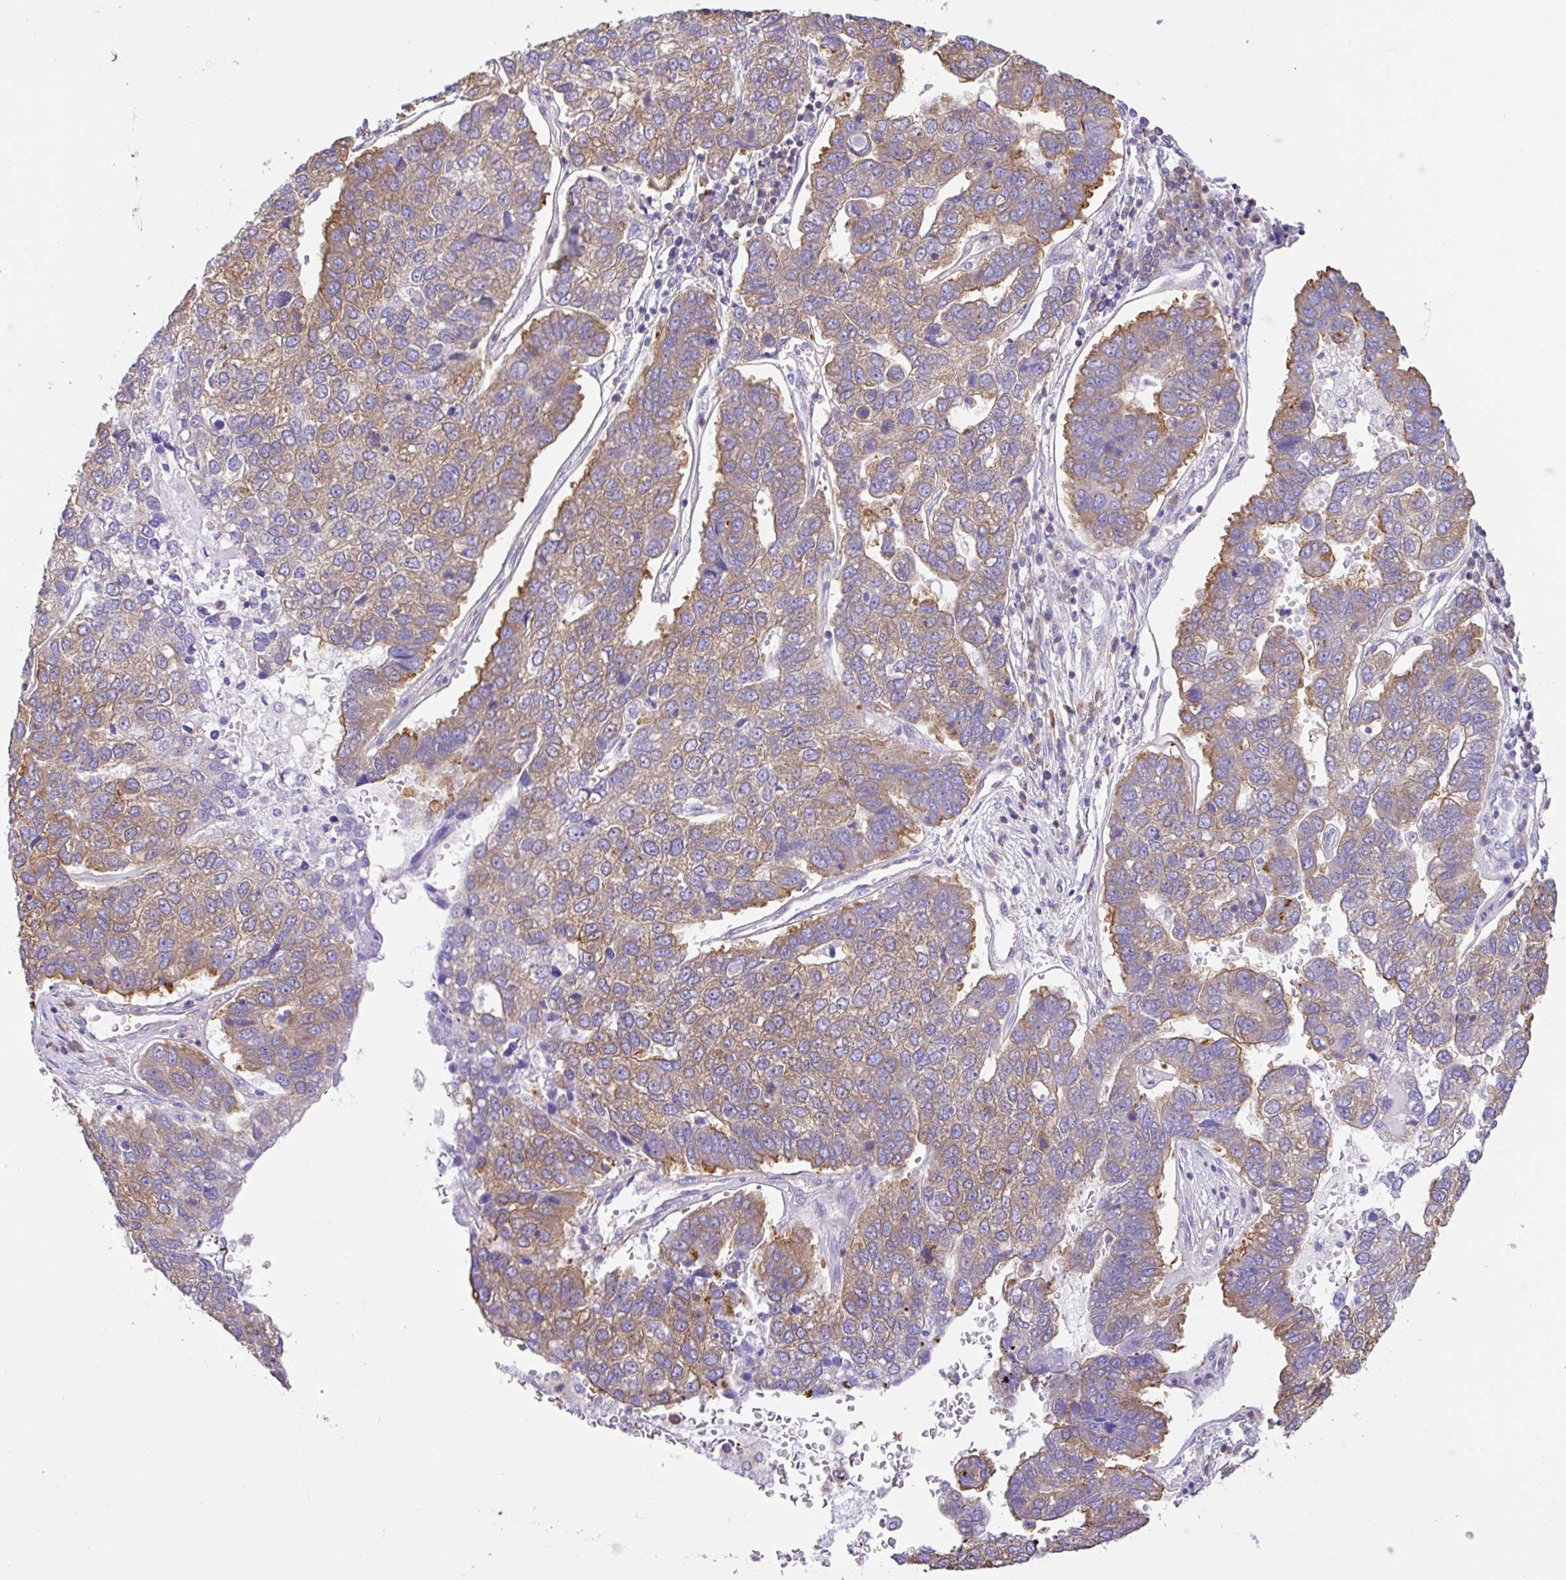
{"staining": {"intensity": "moderate", "quantity": "25%-75%", "location": "cytoplasmic/membranous"}, "tissue": "pancreatic cancer", "cell_type": "Tumor cells", "image_type": "cancer", "snomed": [{"axis": "morphology", "description": "Adenocarcinoma, NOS"}, {"axis": "topography", "description": "Pancreas"}], "caption": "Immunohistochemical staining of human adenocarcinoma (pancreatic) shows moderate cytoplasmic/membranous protein positivity in about 25%-75% of tumor cells. Using DAB (brown) and hematoxylin (blue) stains, captured at high magnification using brightfield microscopy.", "gene": "GFPT2", "patient": {"sex": "female", "age": 61}}